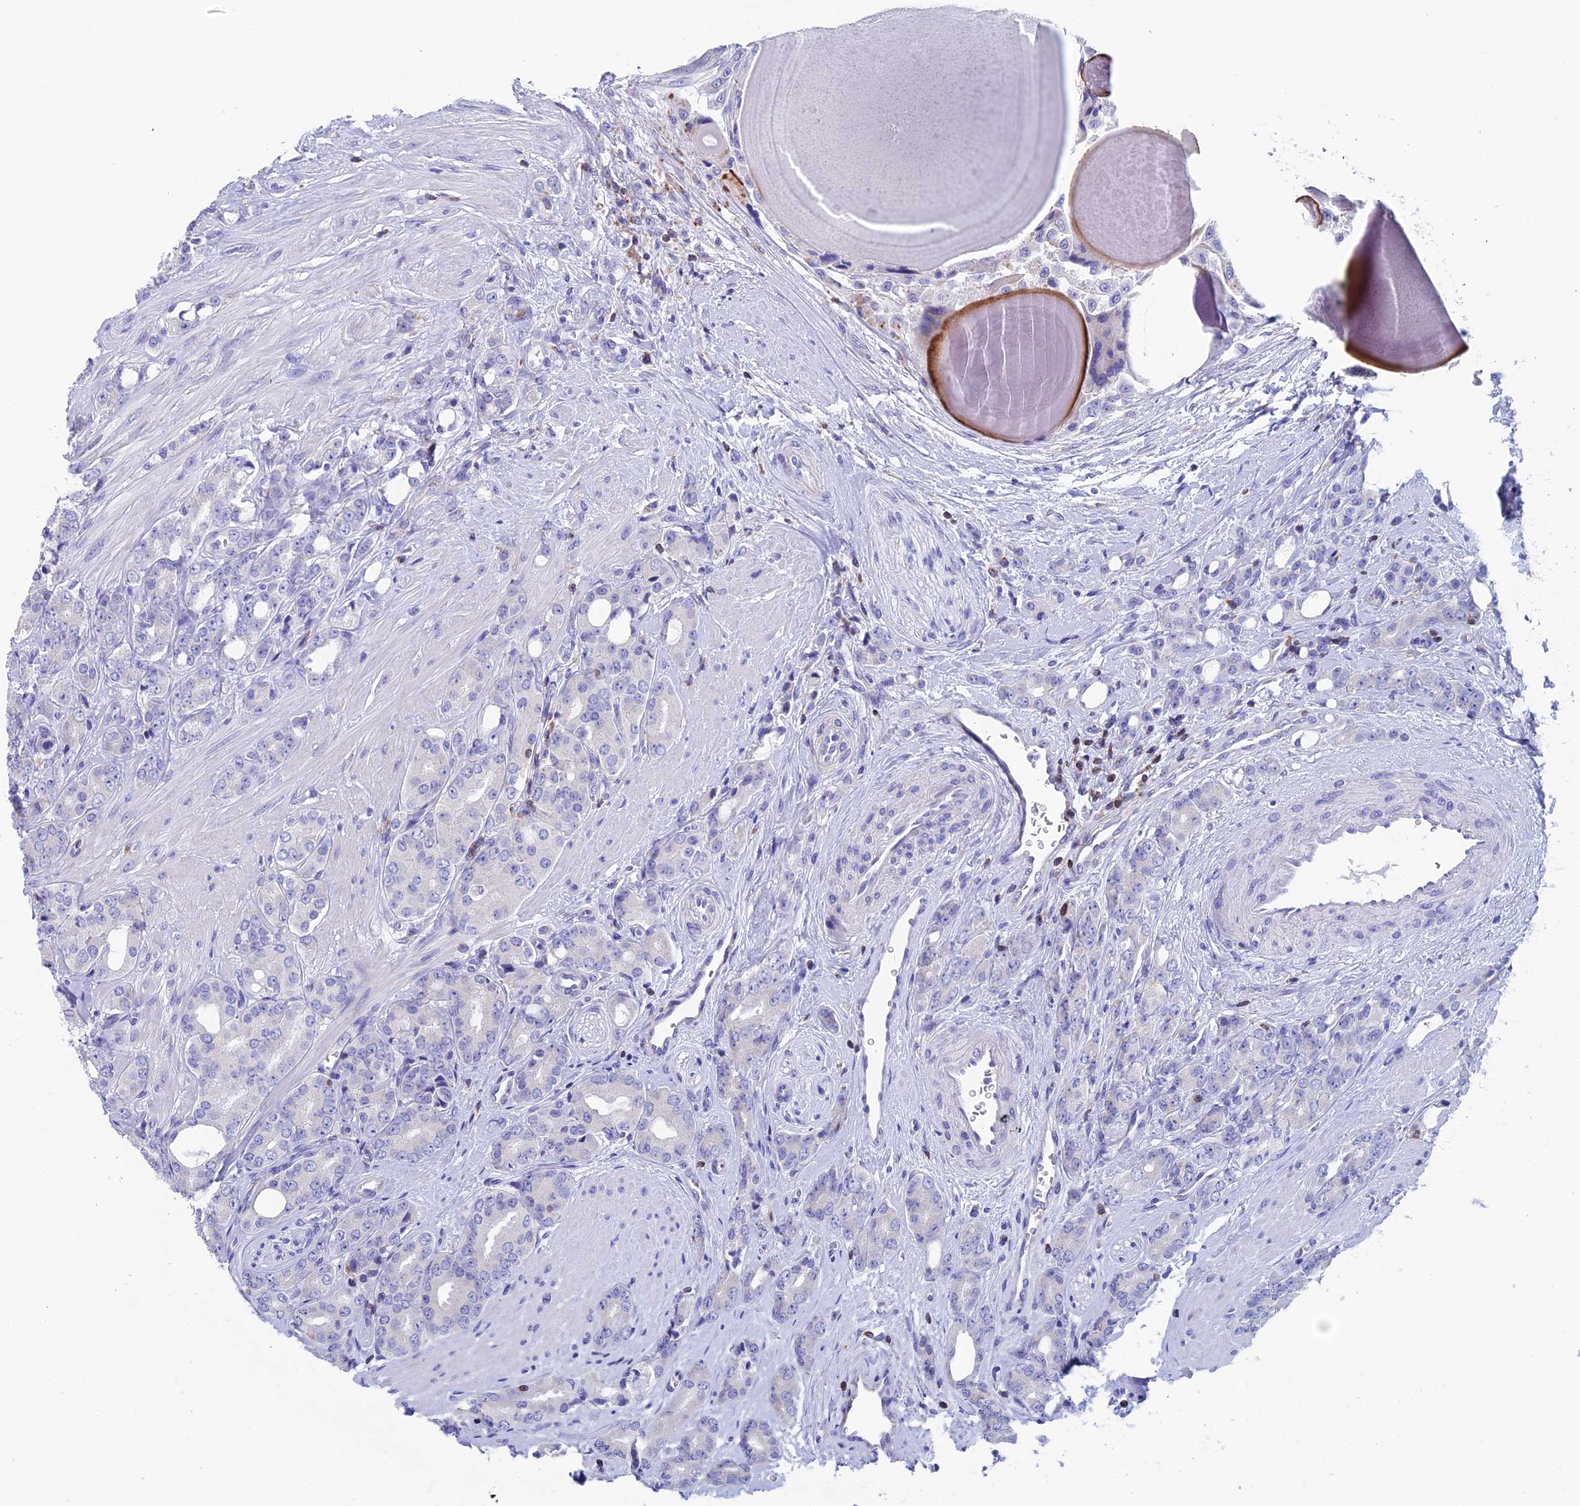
{"staining": {"intensity": "negative", "quantity": "none", "location": "none"}, "tissue": "prostate cancer", "cell_type": "Tumor cells", "image_type": "cancer", "snomed": [{"axis": "morphology", "description": "Adenocarcinoma, High grade"}, {"axis": "topography", "description": "Prostate"}], "caption": "Immunohistochemistry (IHC) of human adenocarcinoma (high-grade) (prostate) demonstrates no expression in tumor cells.", "gene": "SEPTIN1", "patient": {"sex": "male", "age": 62}}